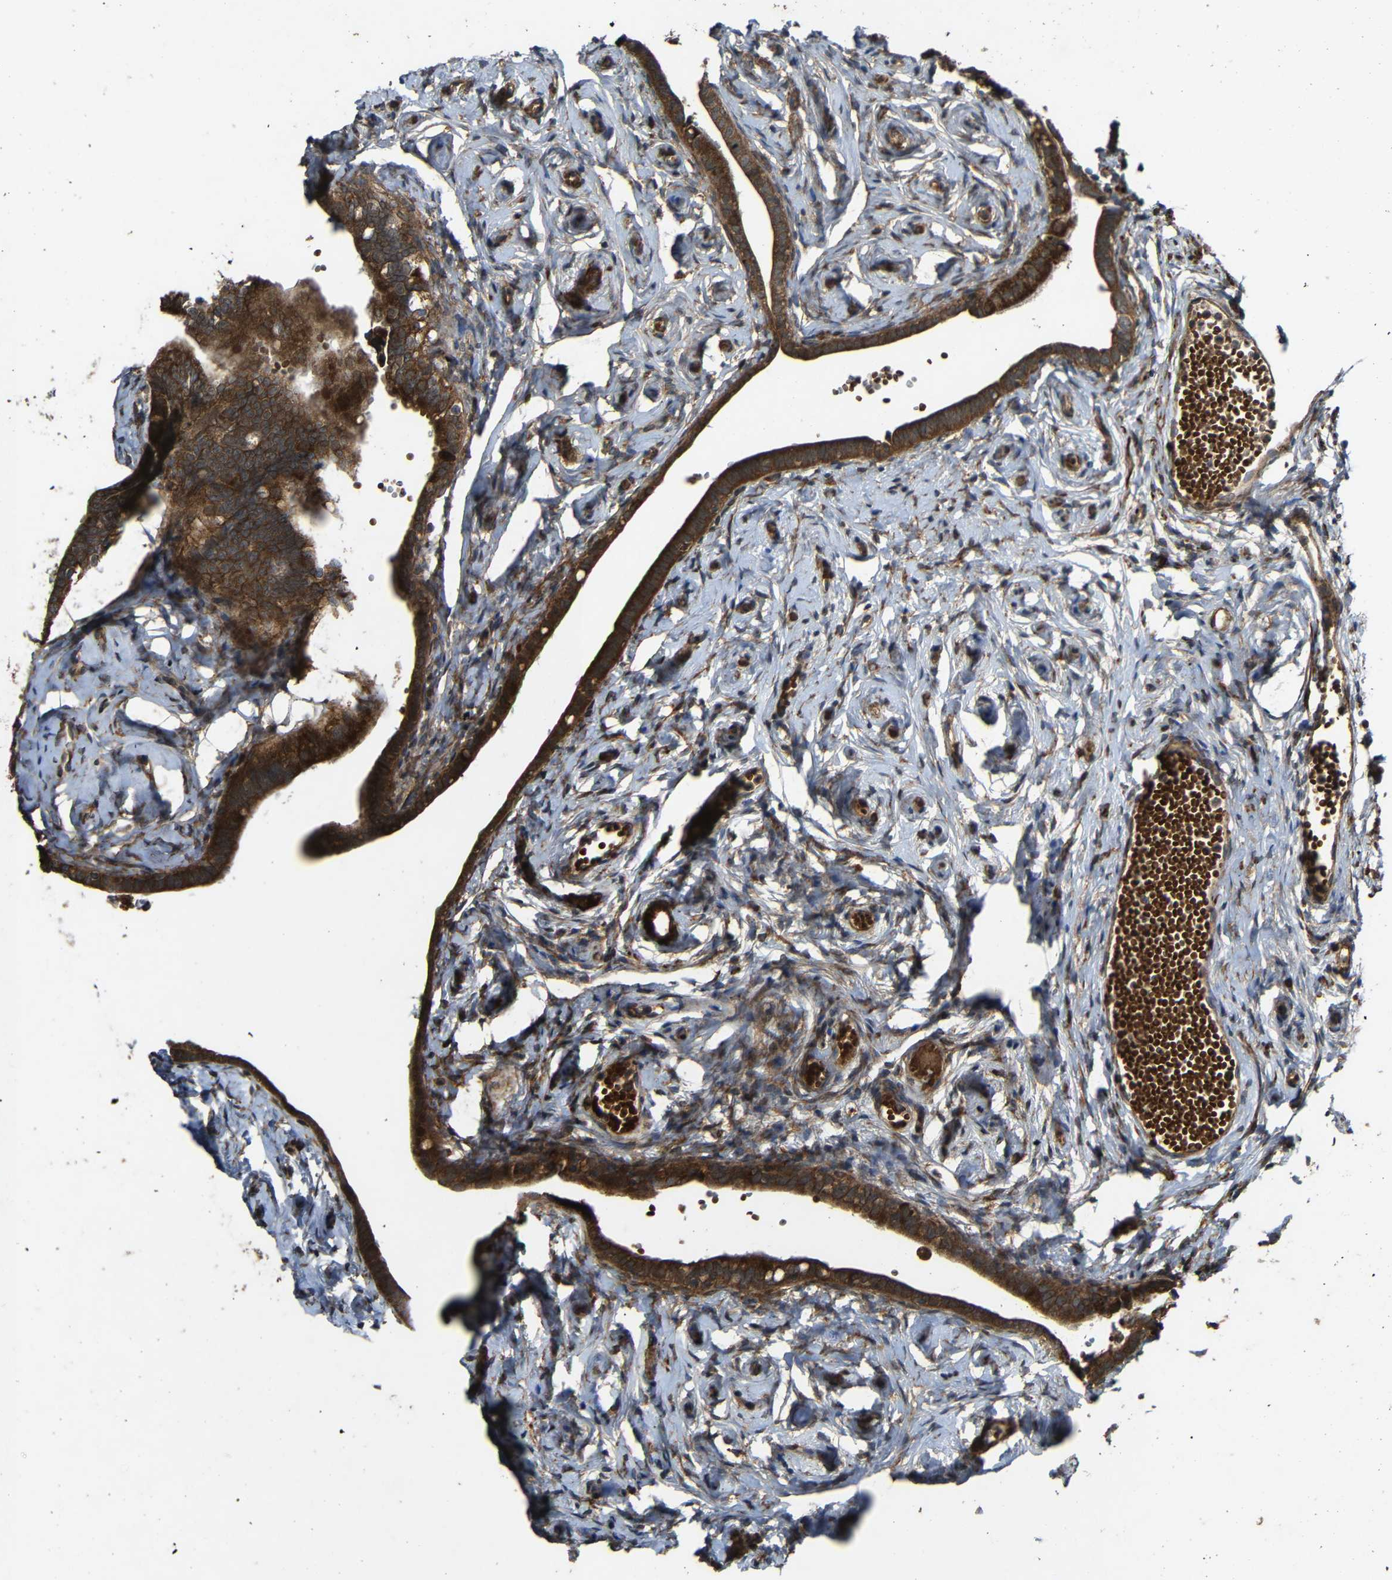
{"staining": {"intensity": "strong", "quantity": ">75%", "location": "cytoplasmic/membranous"}, "tissue": "fallopian tube", "cell_type": "Glandular cells", "image_type": "normal", "snomed": [{"axis": "morphology", "description": "Normal tissue, NOS"}, {"axis": "topography", "description": "Fallopian tube"}], "caption": "Approximately >75% of glandular cells in unremarkable human fallopian tube display strong cytoplasmic/membranous protein positivity as visualized by brown immunohistochemical staining.", "gene": "C1GALT1", "patient": {"sex": "female", "age": 71}}